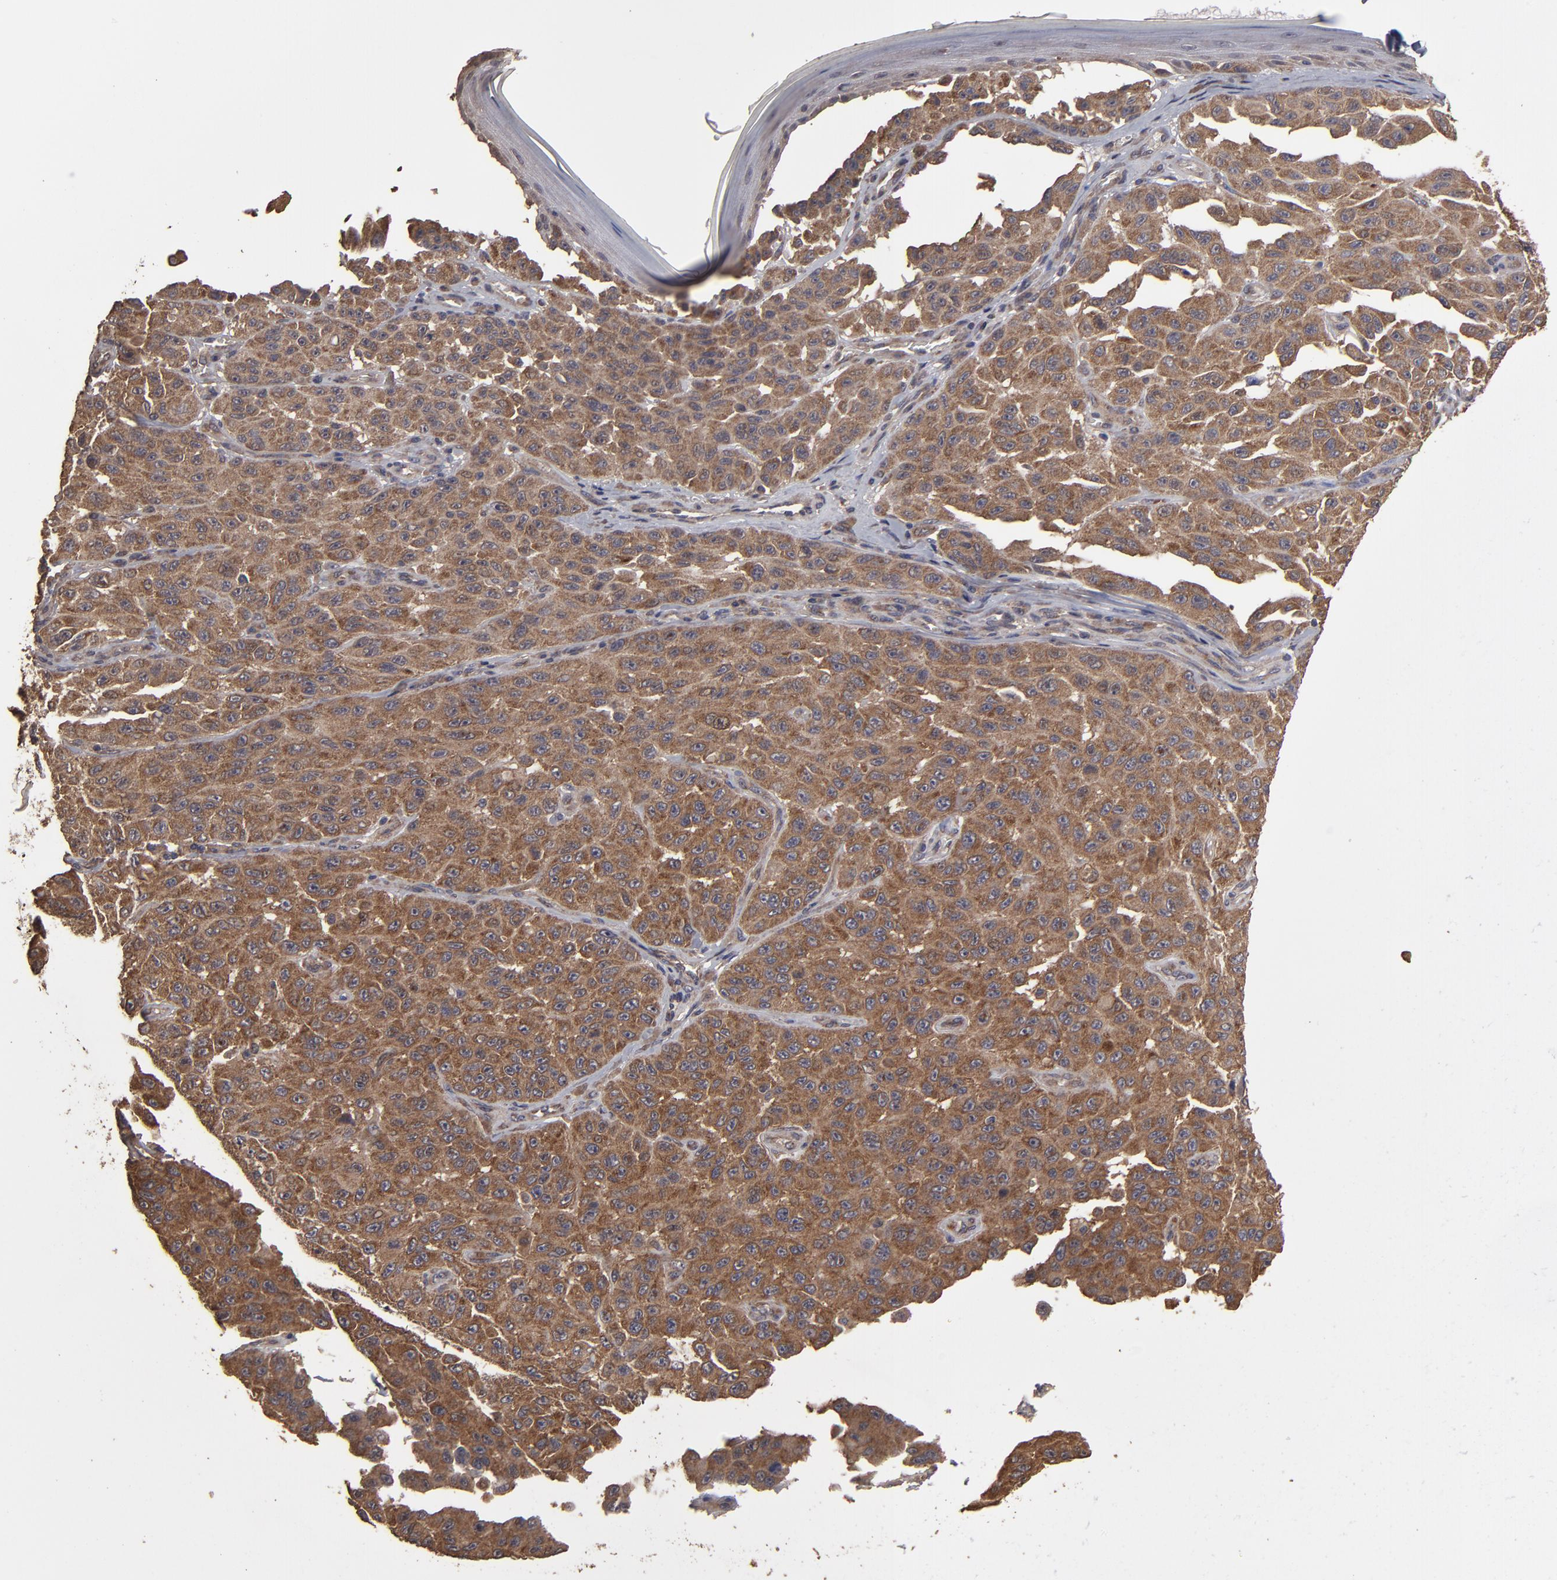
{"staining": {"intensity": "strong", "quantity": ">75%", "location": "cytoplasmic/membranous"}, "tissue": "melanoma", "cell_type": "Tumor cells", "image_type": "cancer", "snomed": [{"axis": "morphology", "description": "Malignant melanoma, NOS"}, {"axis": "topography", "description": "Skin"}], "caption": "Protein expression analysis of human melanoma reveals strong cytoplasmic/membranous expression in about >75% of tumor cells.", "gene": "MMP2", "patient": {"sex": "male", "age": 30}}